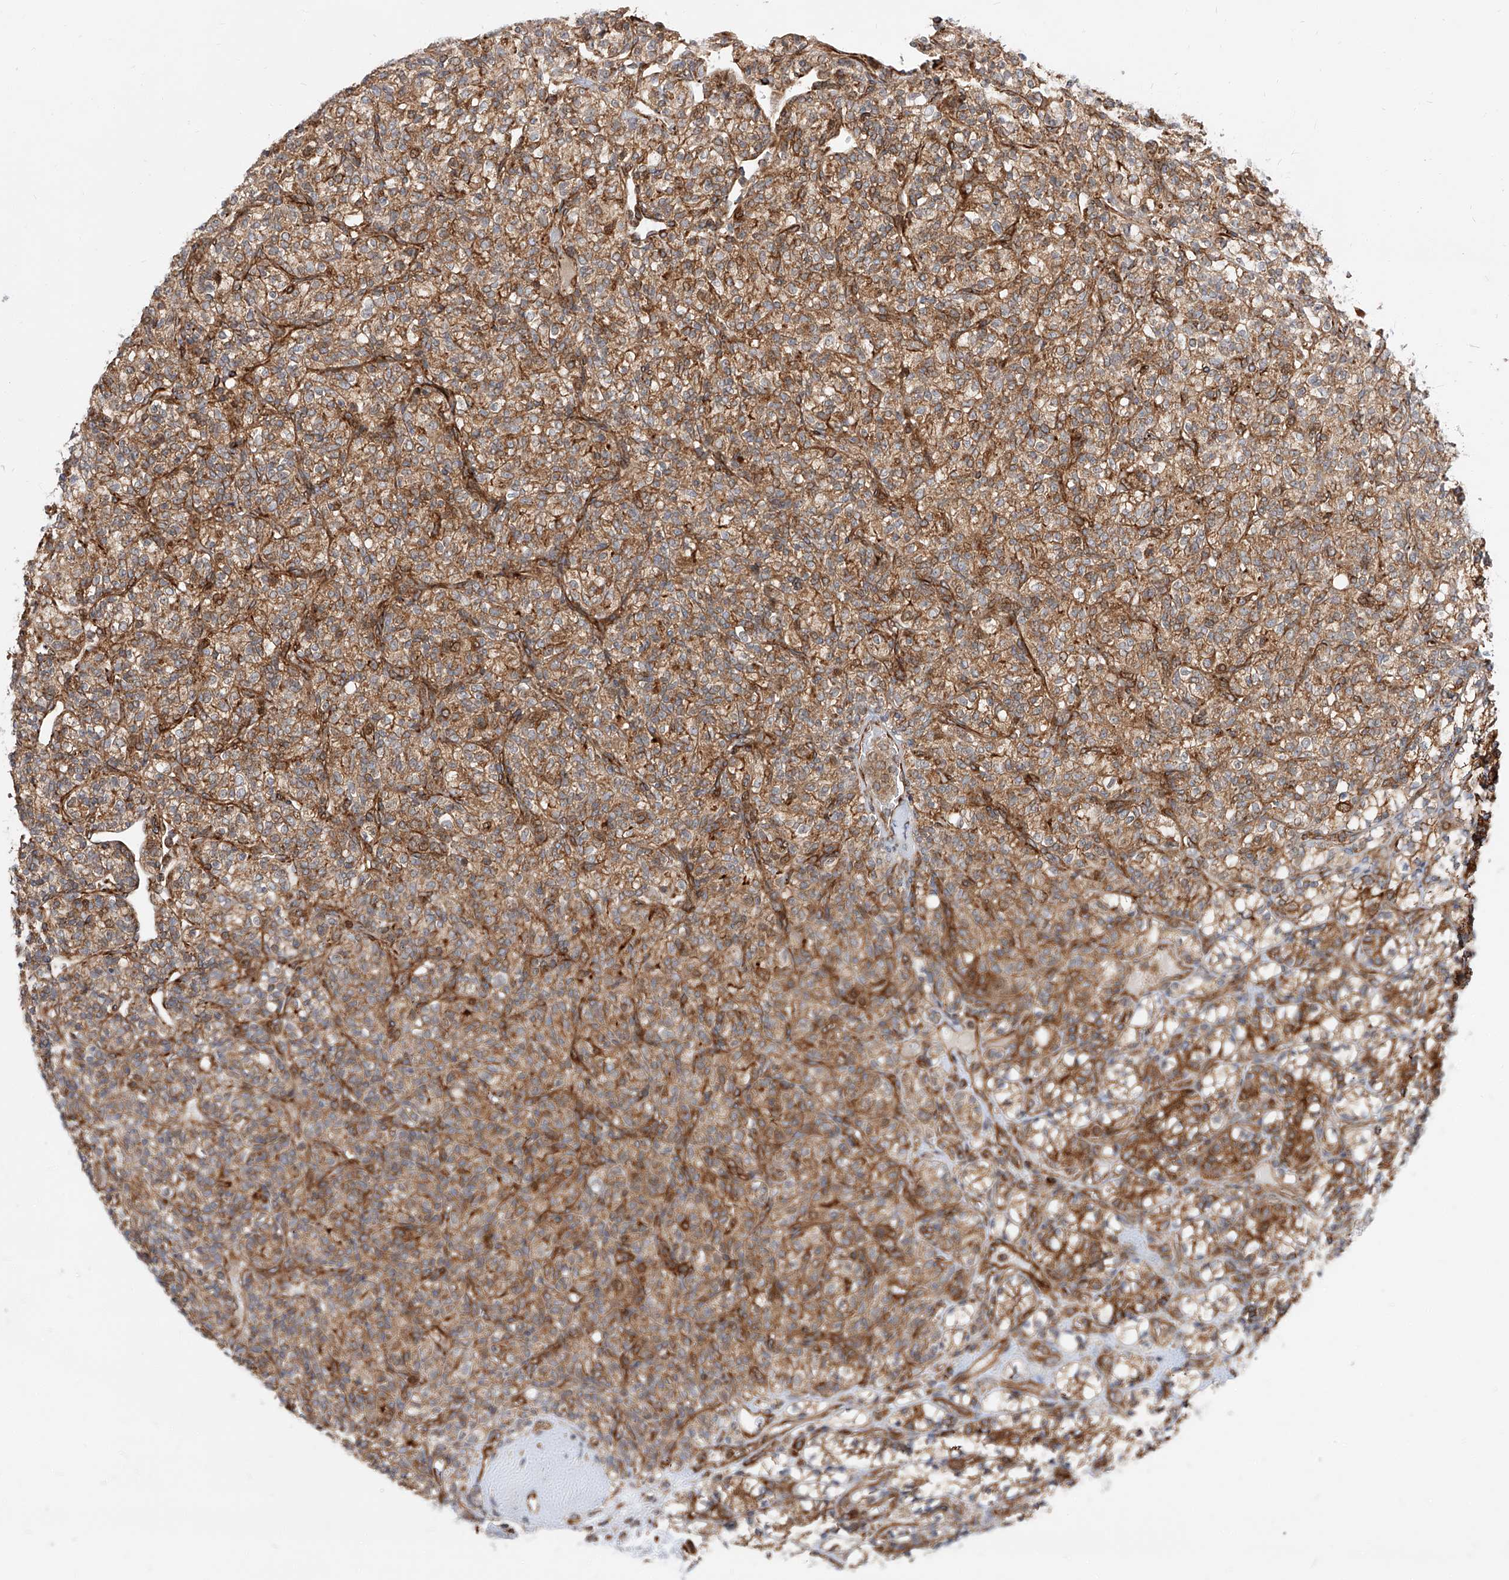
{"staining": {"intensity": "strong", "quantity": ">75%", "location": "cytoplasmic/membranous"}, "tissue": "renal cancer", "cell_type": "Tumor cells", "image_type": "cancer", "snomed": [{"axis": "morphology", "description": "Adenocarcinoma, NOS"}, {"axis": "topography", "description": "Kidney"}], "caption": "IHC (DAB (3,3'-diaminobenzidine)) staining of human renal adenocarcinoma reveals strong cytoplasmic/membranous protein positivity in about >75% of tumor cells. The staining was performed using DAB (3,3'-diaminobenzidine), with brown indicating positive protein expression. Nuclei are stained blue with hematoxylin.", "gene": "ISCA2", "patient": {"sex": "male", "age": 77}}